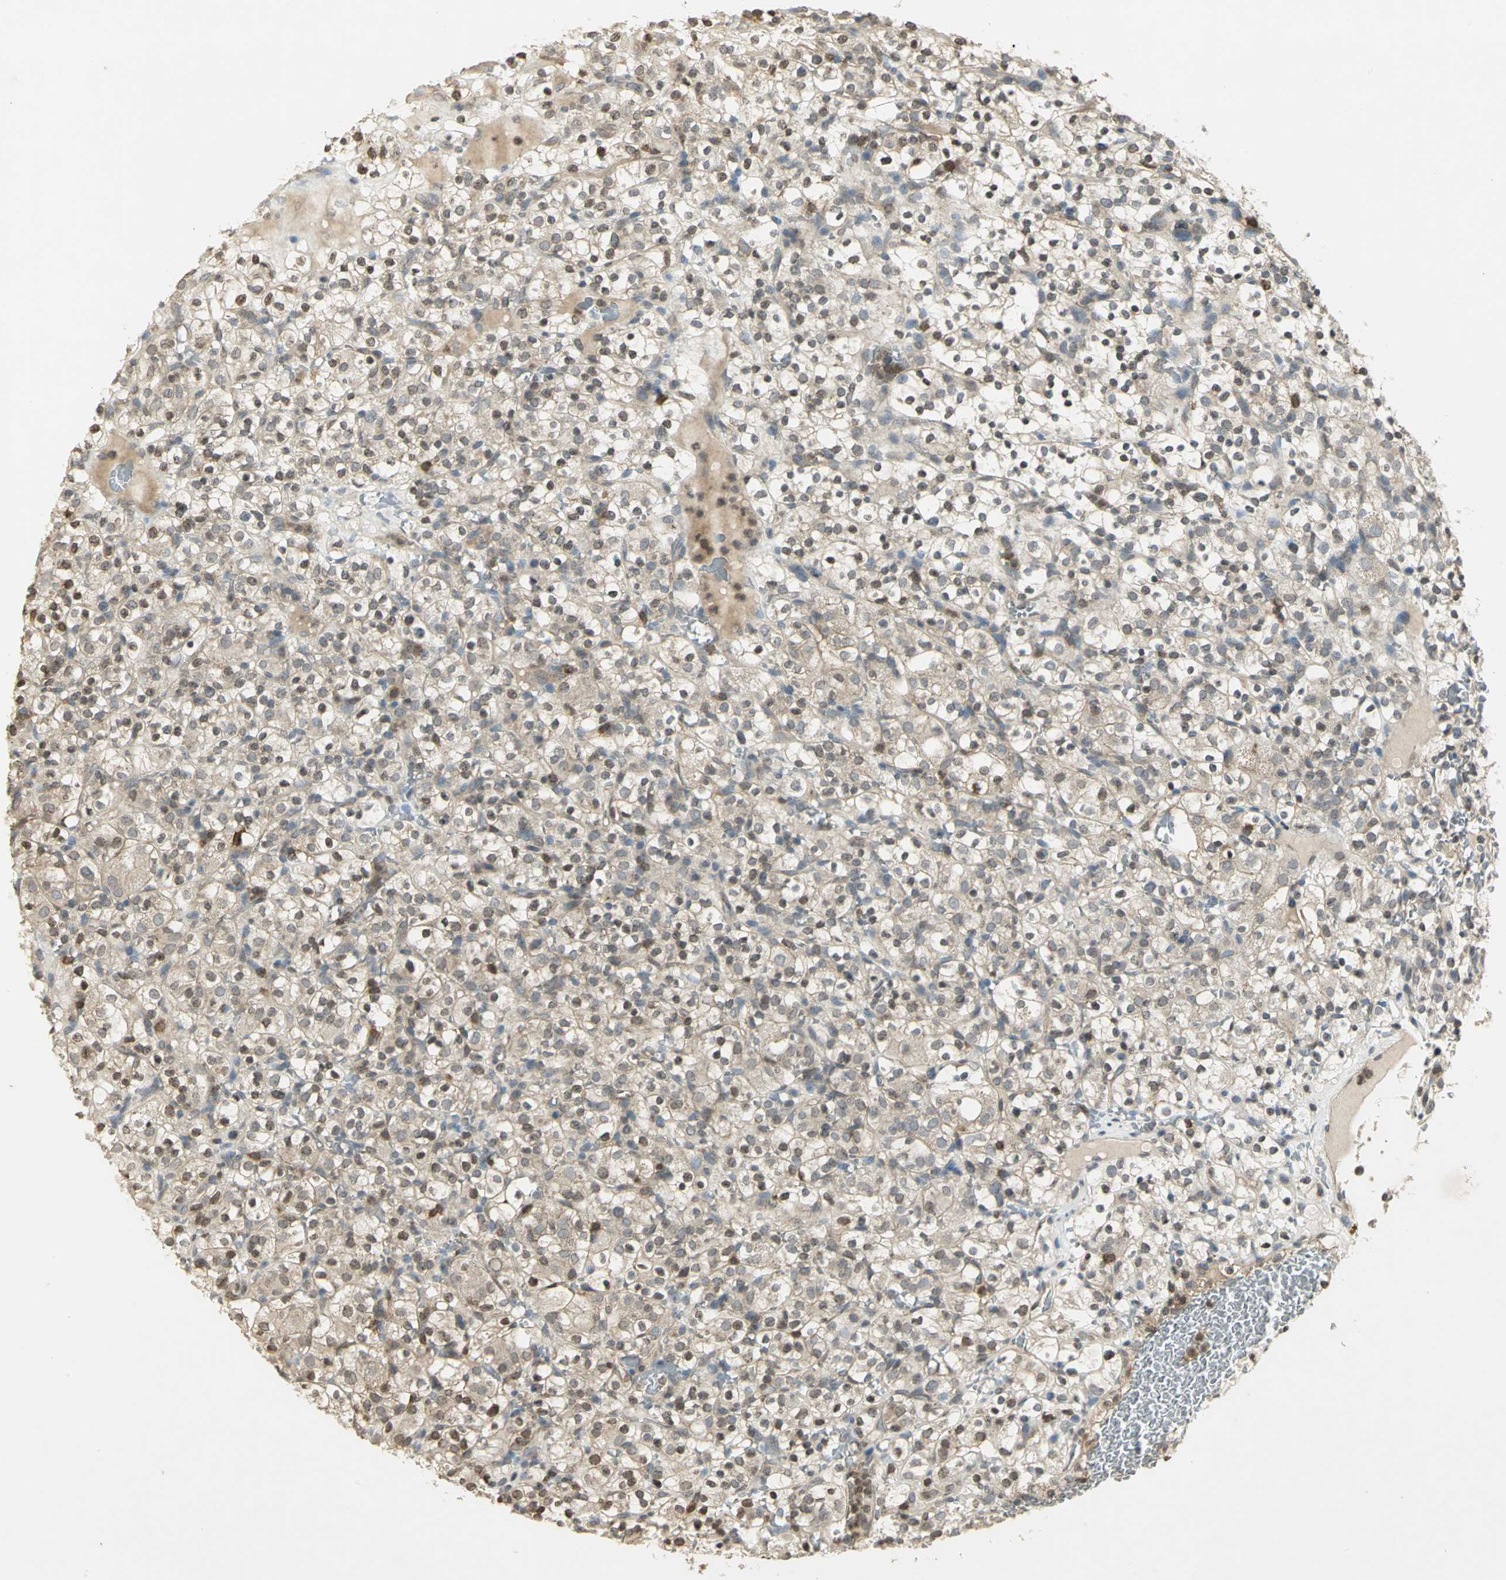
{"staining": {"intensity": "weak", "quantity": "<25%", "location": "nuclear"}, "tissue": "renal cancer", "cell_type": "Tumor cells", "image_type": "cancer", "snomed": [{"axis": "morphology", "description": "Normal tissue, NOS"}, {"axis": "morphology", "description": "Adenocarcinoma, NOS"}, {"axis": "topography", "description": "Kidney"}], "caption": "DAB immunohistochemical staining of renal adenocarcinoma exhibits no significant expression in tumor cells.", "gene": "IL16", "patient": {"sex": "female", "age": 72}}